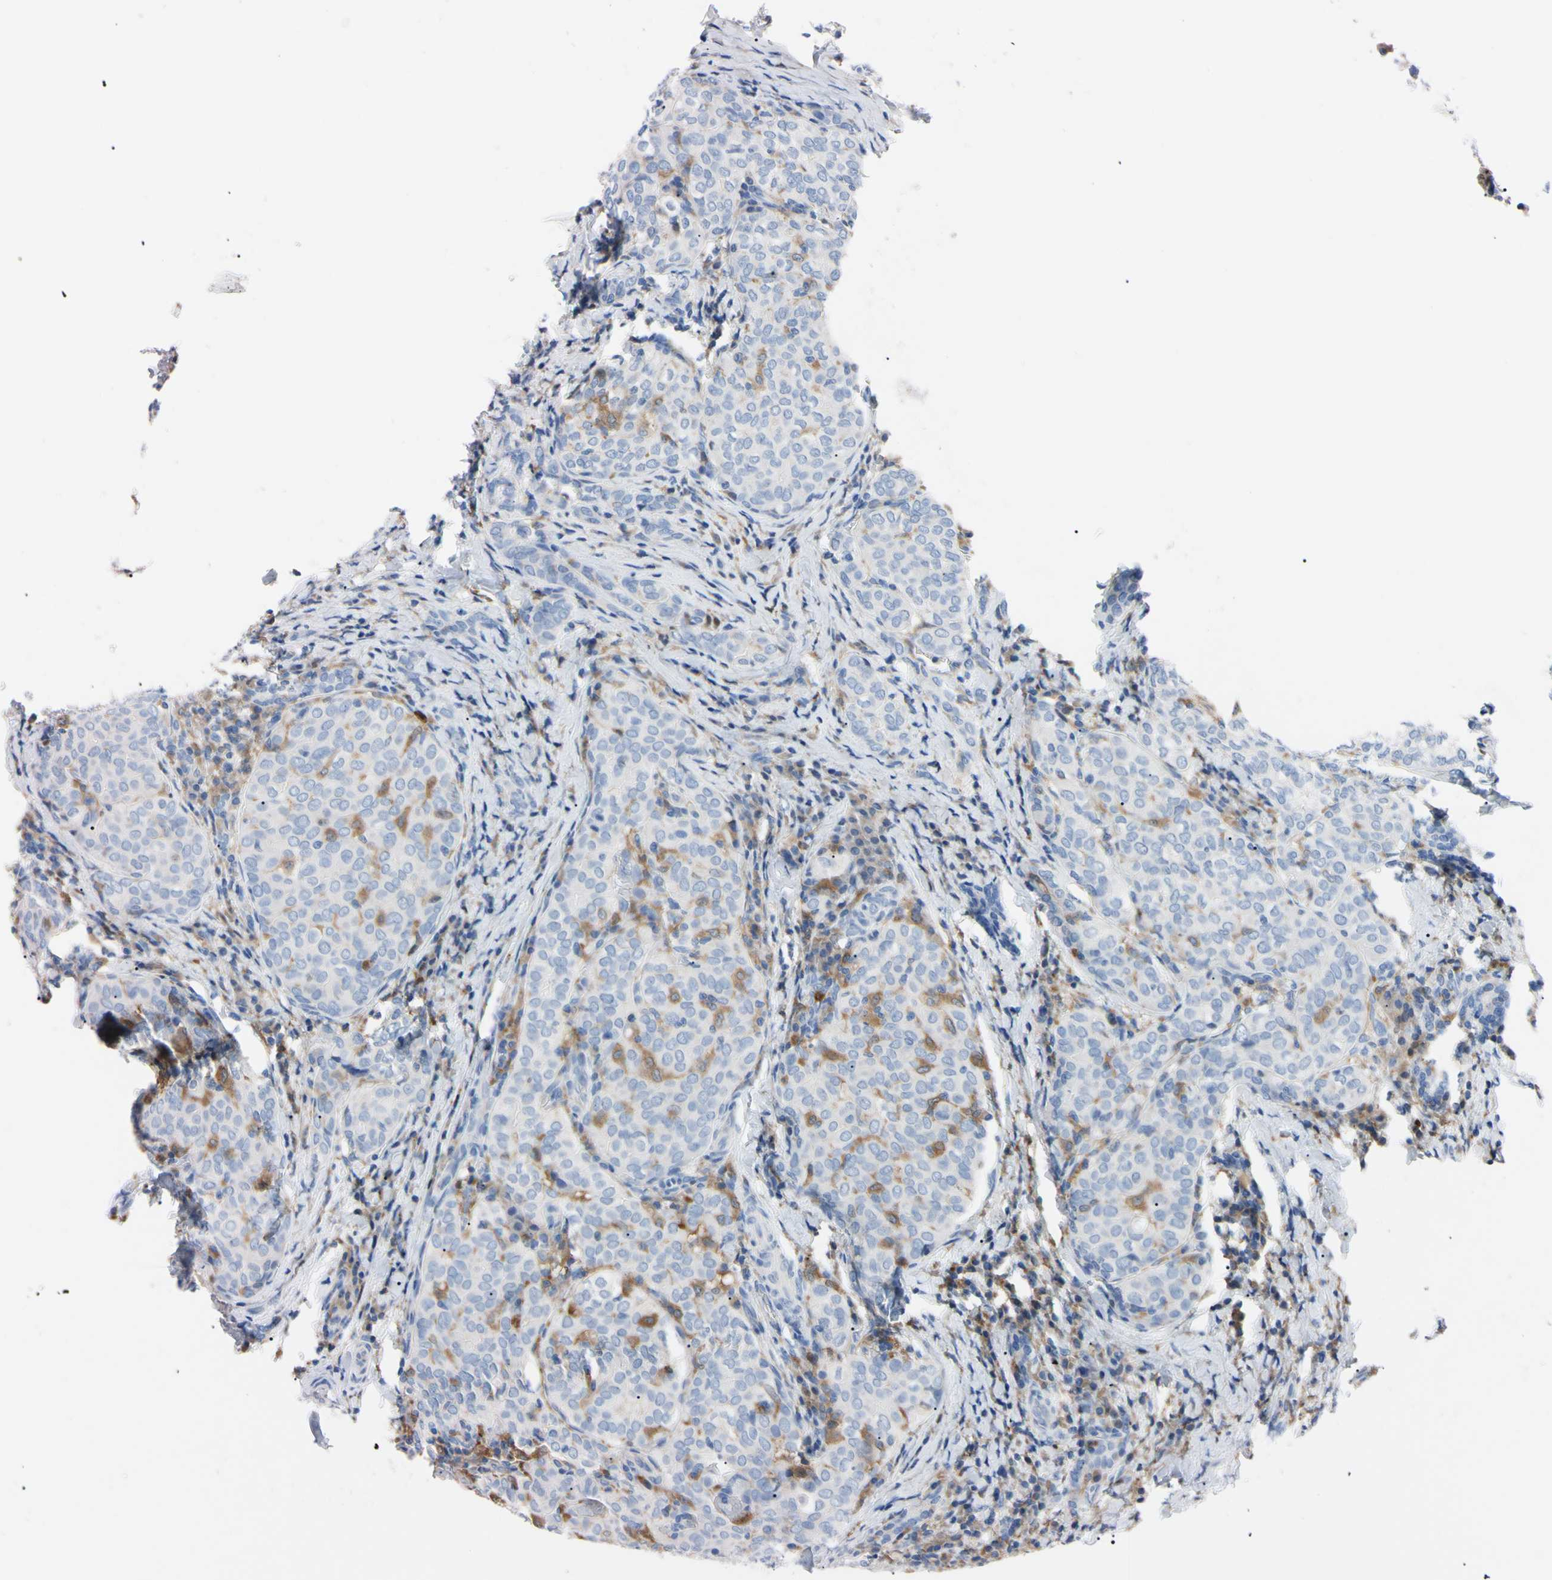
{"staining": {"intensity": "negative", "quantity": "none", "location": "none"}, "tissue": "thyroid cancer", "cell_type": "Tumor cells", "image_type": "cancer", "snomed": [{"axis": "morphology", "description": "Normal tissue, NOS"}, {"axis": "morphology", "description": "Papillary adenocarcinoma, NOS"}, {"axis": "topography", "description": "Thyroid gland"}], "caption": "This photomicrograph is of thyroid papillary adenocarcinoma stained with IHC to label a protein in brown with the nuclei are counter-stained blue. There is no staining in tumor cells. Brightfield microscopy of immunohistochemistry stained with DAB (3,3'-diaminobenzidine) (brown) and hematoxylin (blue), captured at high magnification.", "gene": "NCF4", "patient": {"sex": "female", "age": 30}}